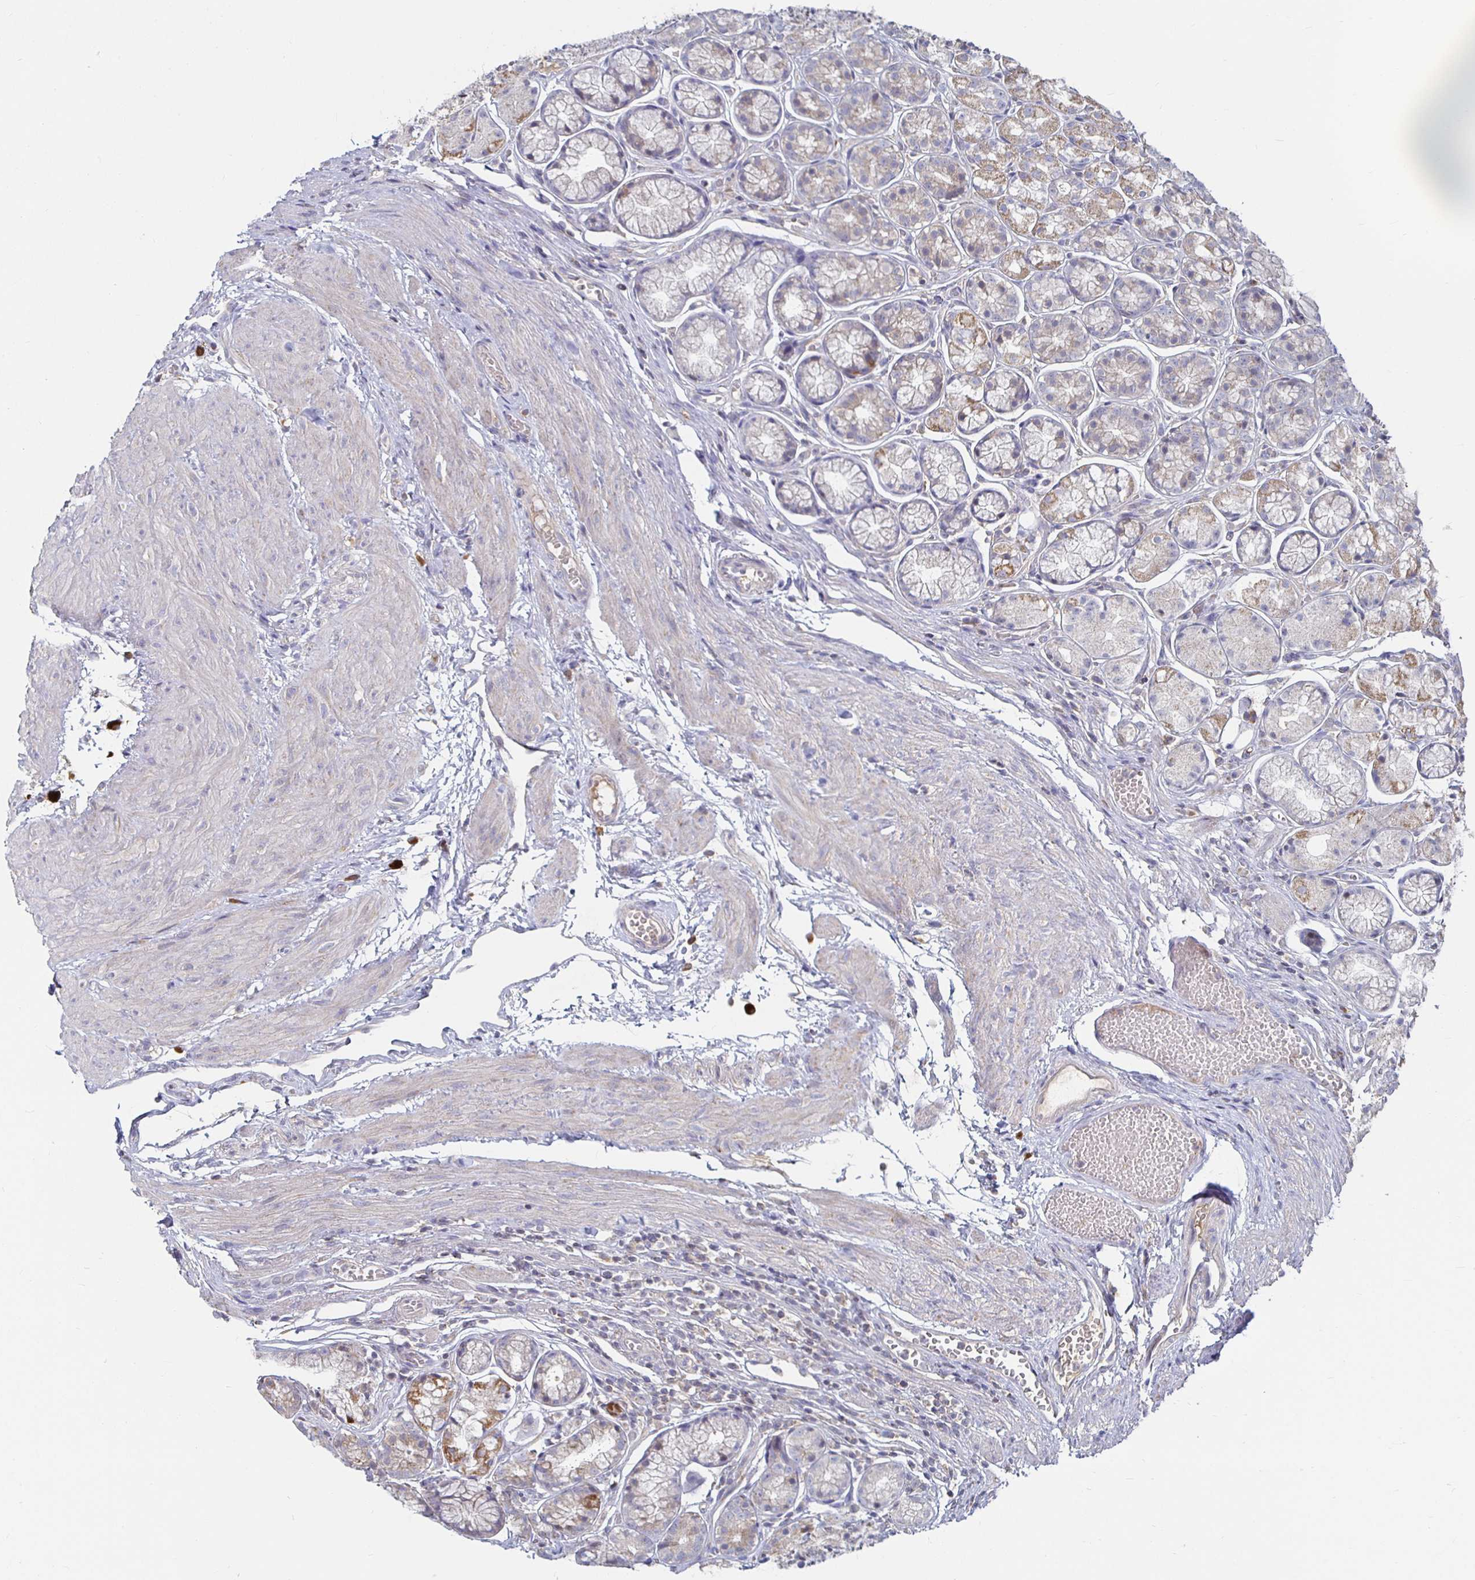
{"staining": {"intensity": "weak", "quantity": "<25%", "location": "cytoplasmic/membranous"}, "tissue": "stomach", "cell_type": "Glandular cells", "image_type": "normal", "snomed": [{"axis": "morphology", "description": "Normal tissue, NOS"}, {"axis": "topography", "description": "Smooth muscle"}, {"axis": "topography", "description": "Stomach"}], "caption": "This micrograph is of benign stomach stained with immunohistochemistry to label a protein in brown with the nuclei are counter-stained blue. There is no staining in glandular cells. (Brightfield microscopy of DAB (3,3'-diaminobenzidine) IHC at high magnification).", "gene": "RNF144B", "patient": {"sex": "male", "age": 70}}